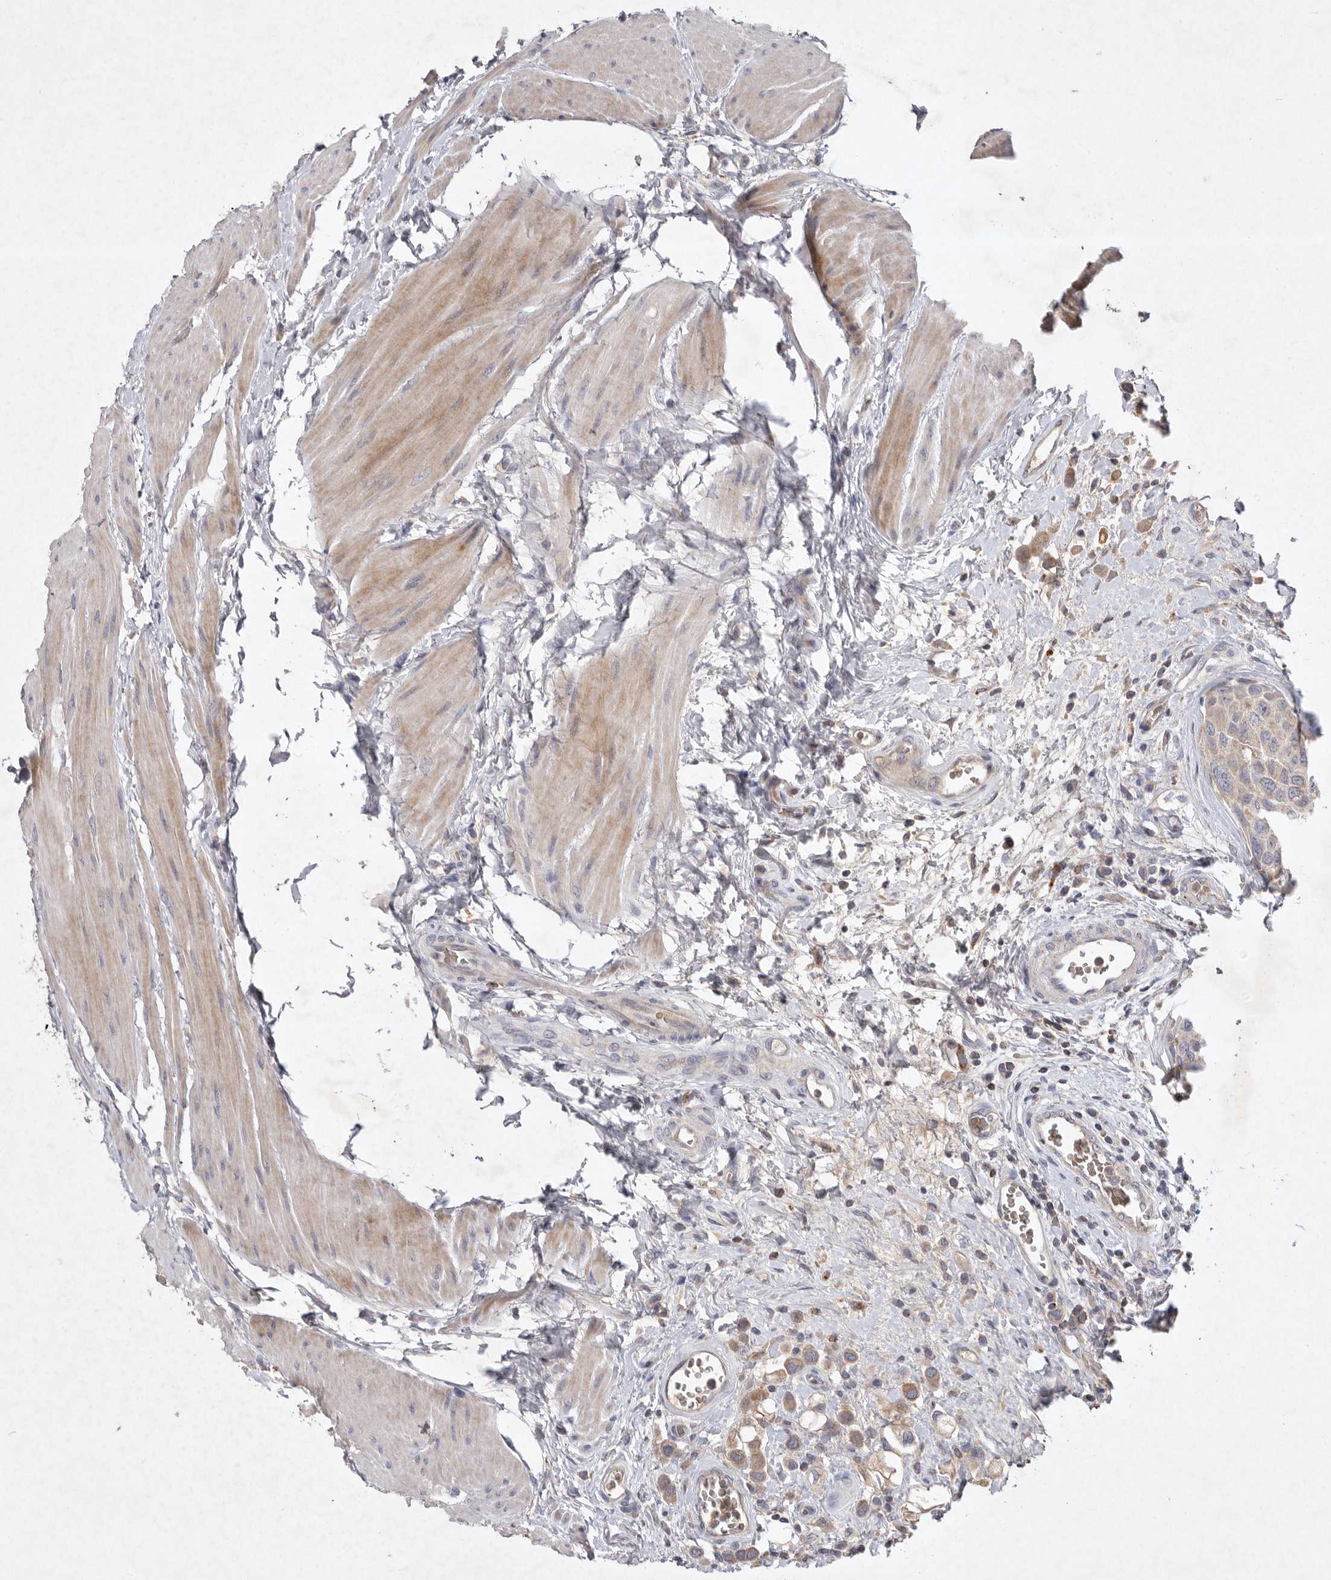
{"staining": {"intensity": "weak", "quantity": "<25%", "location": "cytoplasmic/membranous"}, "tissue": "urothelial cancer", "cell_type": "Tumor cells", "image_type": "cancer", "snomed": [{"axis": "morphology", "description": "Urothelial carcinoma, High grade"}, {"axis": "topography", "description": "Urinary bladder"}], "caption": "There is no significant positivity in tumor cells of high-grade urothelial carcinoma. (DAB (3,3'-diaminobenzidine) IHC, high magnification).", "gene": "TNFSF14", "patient": {"sex": "male", "age": 50}}